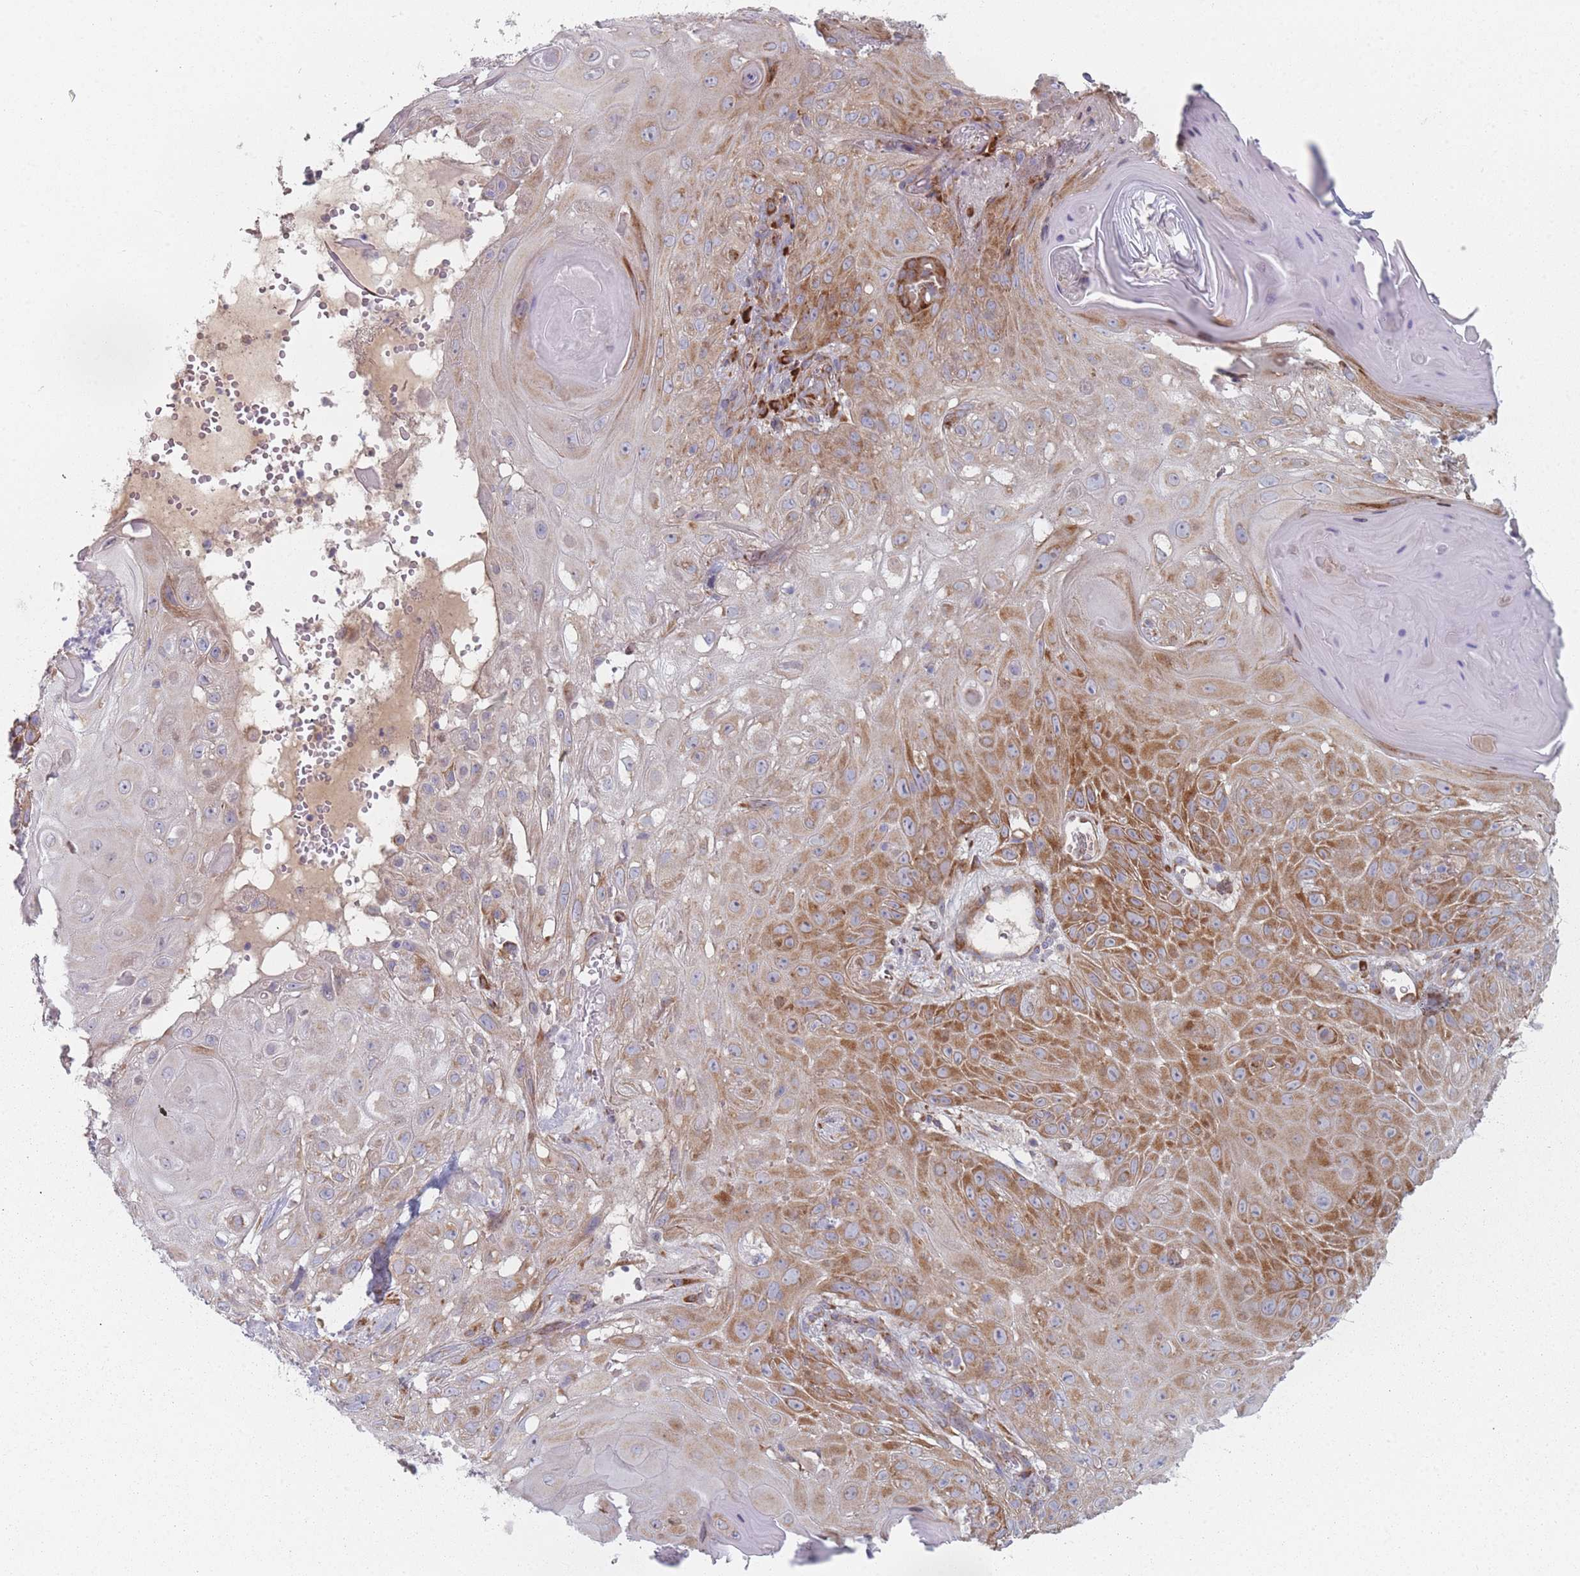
{"staining": {"intensity": "moderate", "quantity": "25%-75%", "location": "cytoplasmic/membranous"}, "tissue": "skin cancer", "cell_type": "Tumor cells", "image_type": "cancer", "snomed": [{"axis": "morphology", "description": "Normal tissue, NOS"}, {"axis": "morphology", "description": "Squamous cell carcinoma, NOS"}, {"axis": "topography", "description": "Skin"}, {"axis": "topography", "description": "Cartilage tissue"}], "caption": "A histopathology image showing moderate cytoplasmic/membranous expression in approximately 25%-75% of tumor cells in skin cancer (squamous cell carcinoma), as visualized by brown immunohistochemical staining.", "gene": "CACNG5", "patient": {"sex": "female", "age": 79}}